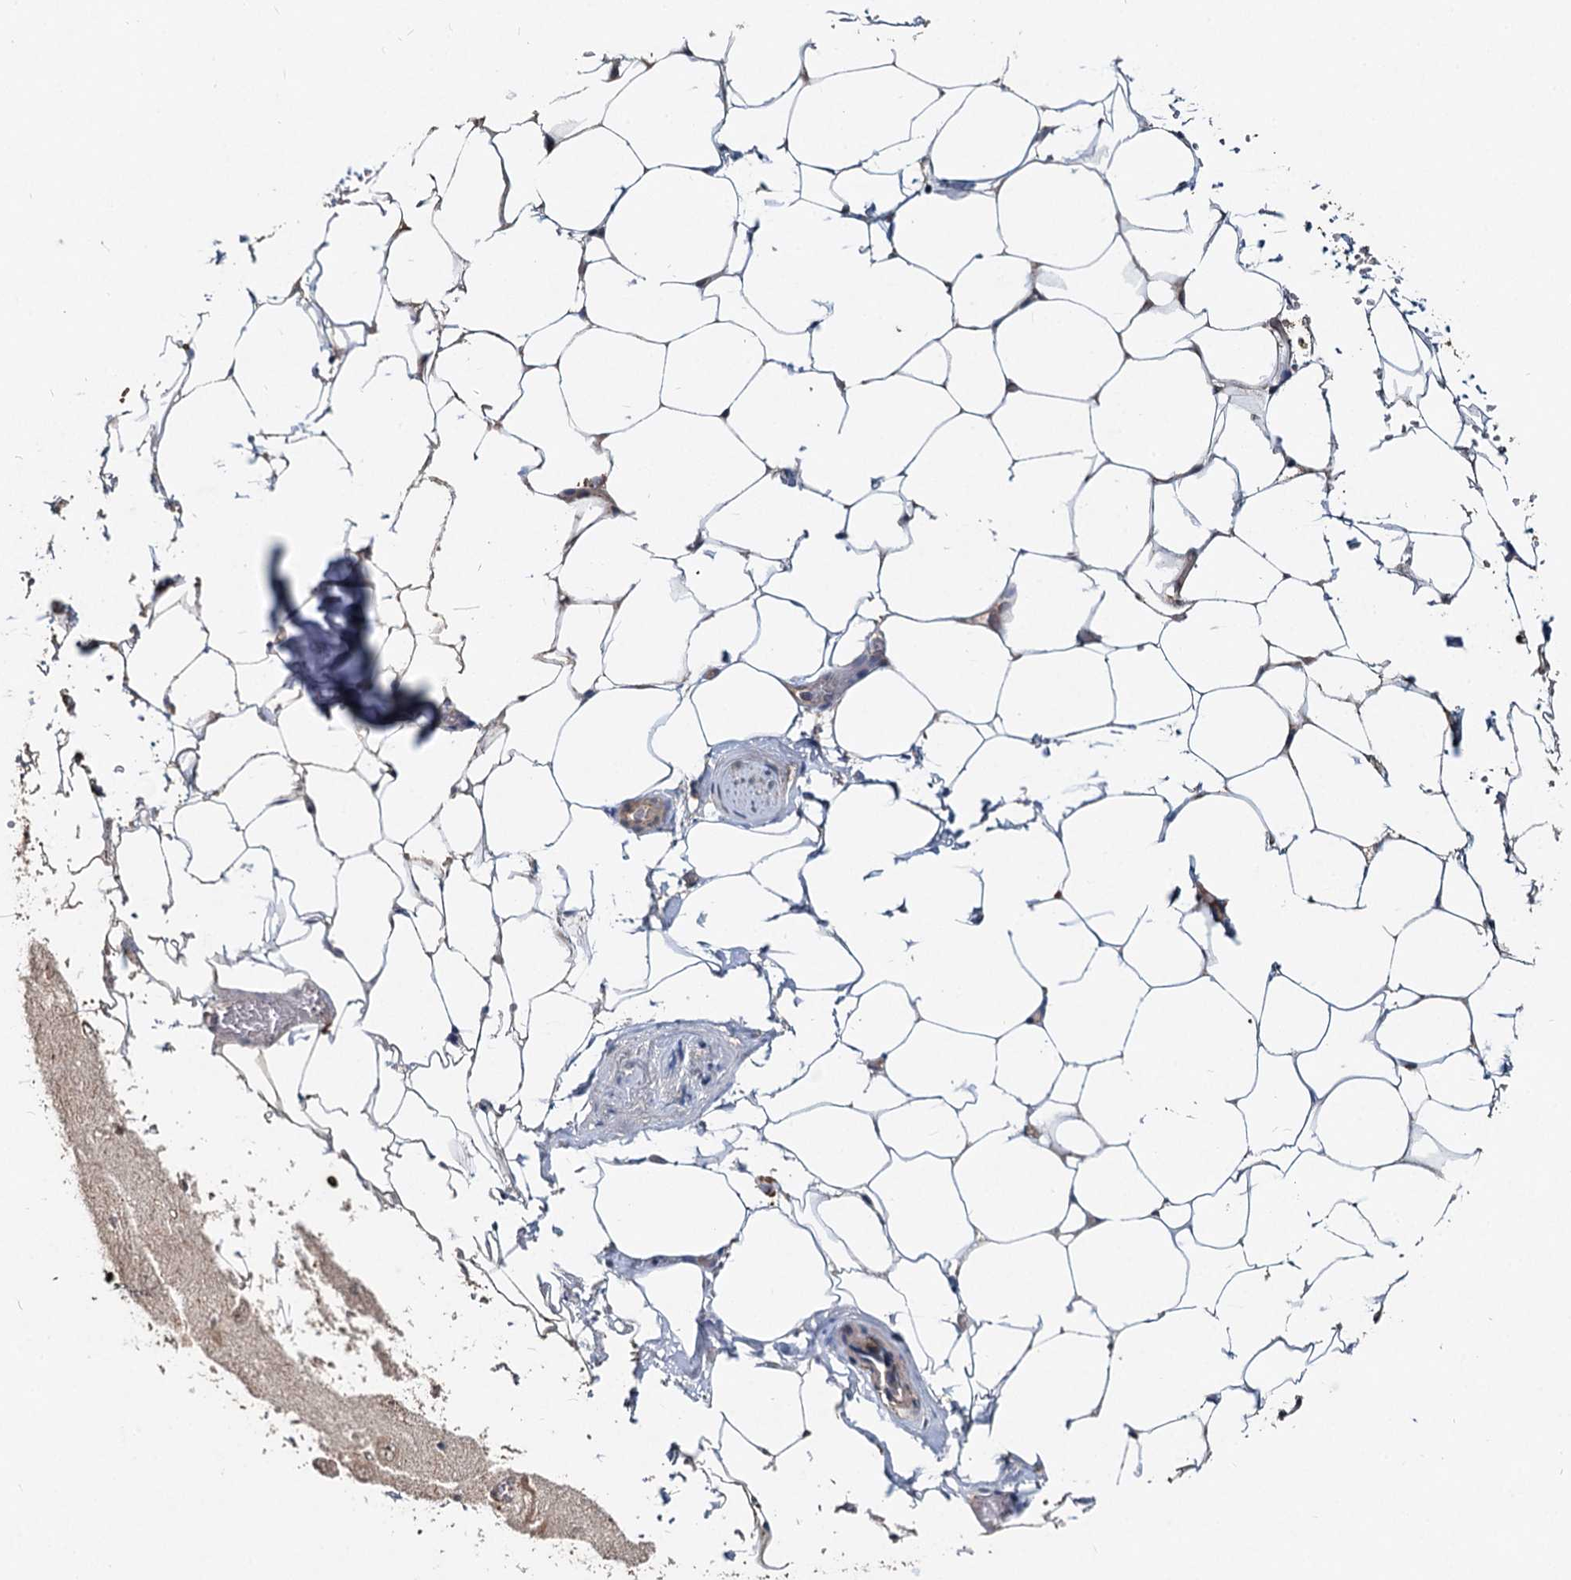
{"staining": {"intensity": "moderate", "quantity": "25%-75%", "location": "cytoplasmic/membranous,nuclear"}, "tissue": "adipose tissue", "cell_type": "Adipocytes", "image_type": "normal", "snomed": [{"axis": "morphology", "description": "Normal tissue, NOS"}, {"axis": "morphology", "description": "Adenocarcinoma, Low grade"}, {"axis": "topography", "description": "Prostate"}, {"axis": "topography", "description": "Peripheral nerve tissue"}], "caption": "Immunohistochemical staining of benign adipose tissue displays 25%-75% levels of moderate cytoplasmic/membranous,nuclear protein expression in approximately 25%-75% of adipocytes. Using DAB (brown) and hematoxylin (blue) stains, captured at high magnification using brightfield microscopy.", "gene": "RITA1", "patient": {"sex": "male", "age": 63}}